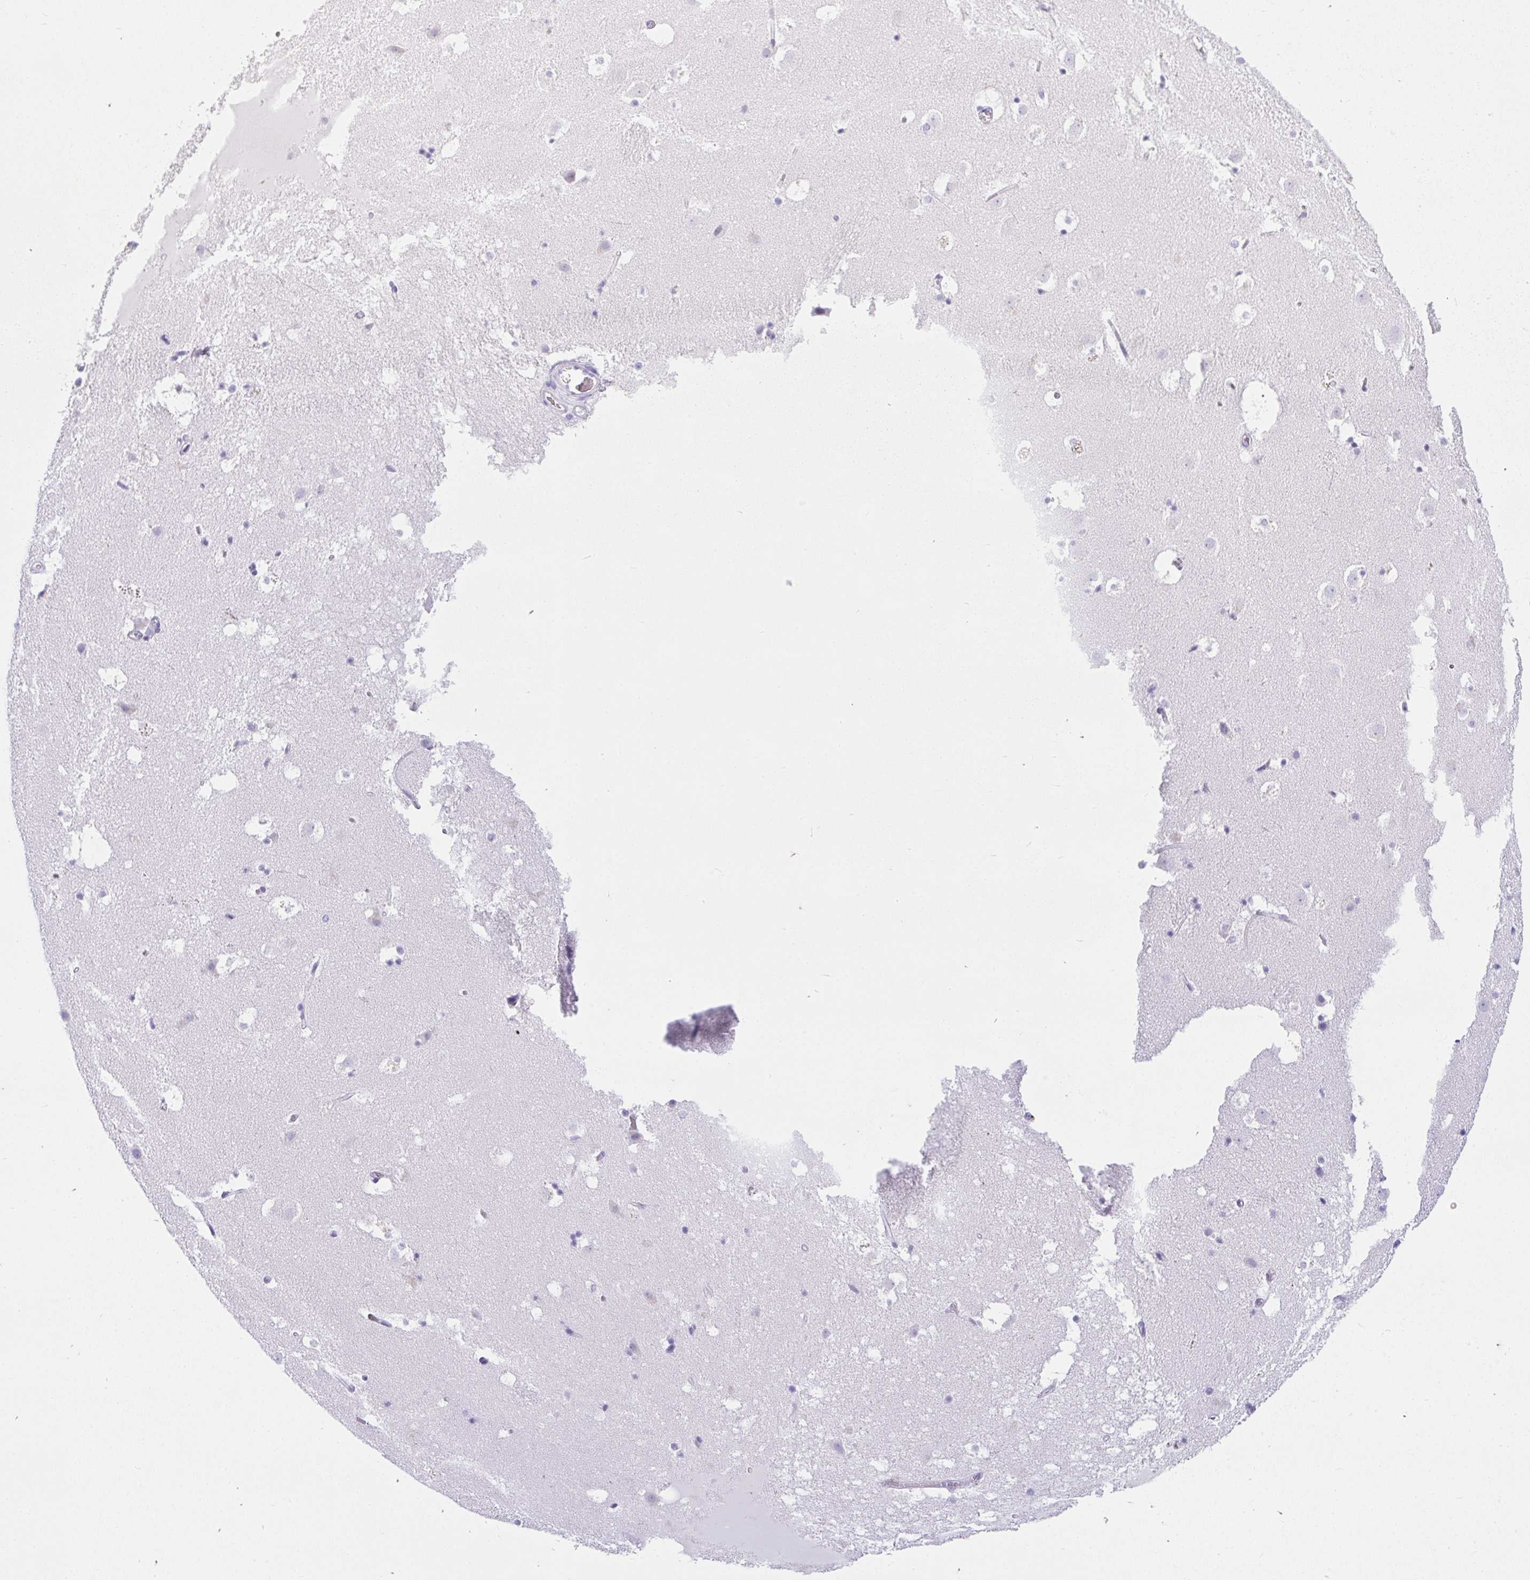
{"staining": {"intensity": "negative", "quantity": "none", "location": "none"}, "tissue": "caudate", "cell_type": "Glial cells", "image_type": "normal", "snomed": [{"axis": "morphology", "description": "Normal tissue, NOS"}, {"axis": "topography", "description": "Lateral ventricle wall"}], "caption": "Immunohistochemical staining of unremarkable caudate displays no significant staining in glial cells. Nuclei are stained in blue.", "gene": "AVIL", "patient": {"sex": "male", "age": 37}}